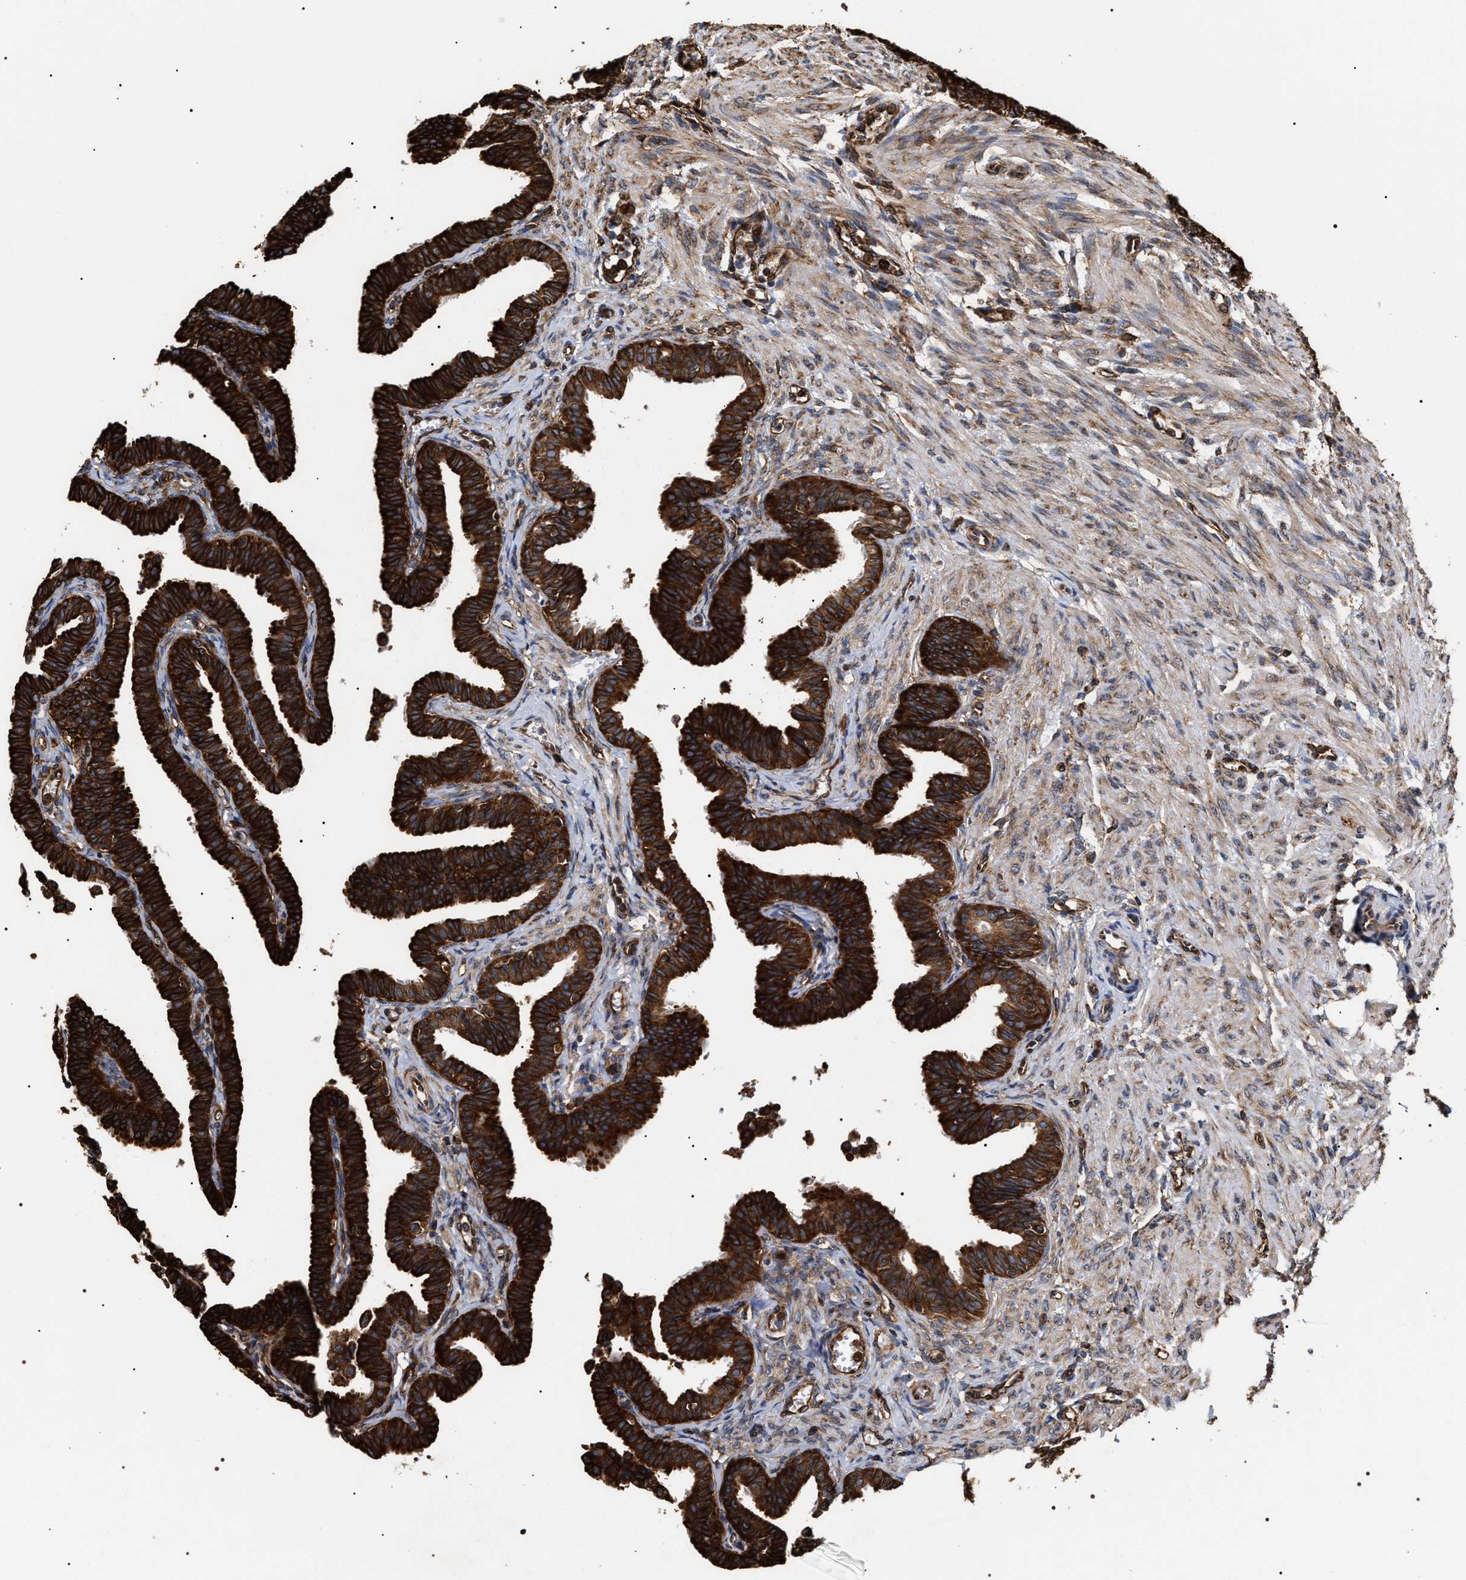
{"staining": {"intensity": "strong", "quantity": ">75%", "location": "cytoplasmic/membranous"}, "tissue": "fallopian tube", "cell_type": "Glandular cells", "image_type": "normal", "snomed": [{"axis": "morphology", "description": "Normal tissue, NOS"}, {"axis": "topography", "description": "Fallopian tube"}, {"axis": "topography", "description": "Ovary"}], "caption": "Immunohistochemistry (IHC) (DAB (3,3'-diaminobenzidine)) staining of benign human fallopian tube demonstrates strong cytoplasmic/membranous protein staining in approximately >75% of glandular cells. (brown staining indicates protein expression, while blue staining denotes nuclei).", "gene": "SERBP1", "patient": {"sex": "female", "age": 23}}